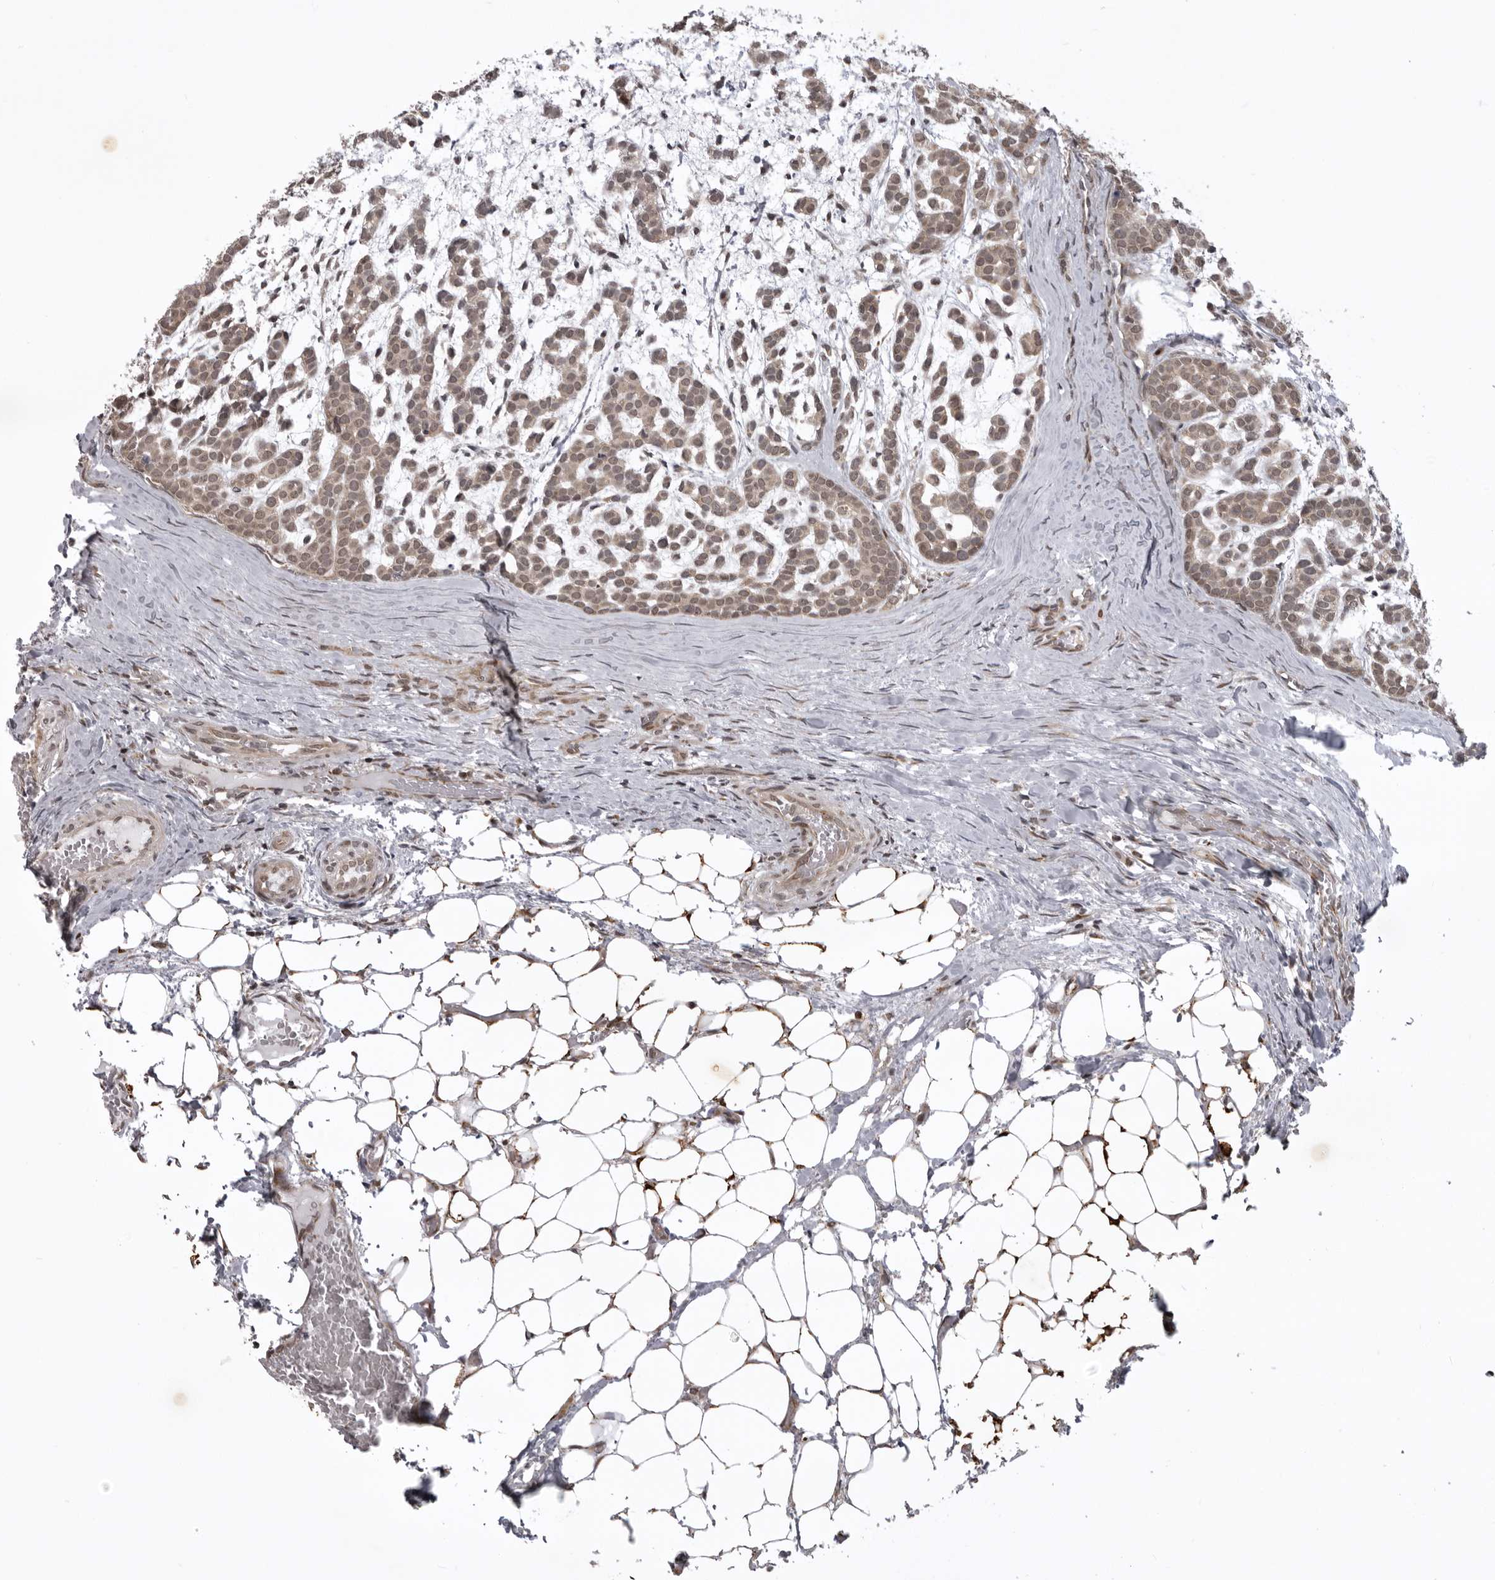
{"staining": {"intensity": "weak", "quantity": ">75%", "location": "cytoplasmic/membranous,nuclear"}, "tissue": "head and neck cancer", "cell_type": "Tumor cells", "image_type": "cancer", "snomed": [{"axis": "morphology", "description": "Adenocarcinoma, NOS"}, {"axis": "morphology", "description": "Adenoma, NOS"}, {"axis": "topography", "description": "Head-Neck"}], "caption": "Weak cytoplasmic/membranous and nuclear protein positivity is identified in about >75% of tumor cells in adenocarcinoma (head and neck). The staining was performed using DAB, with brown indicating positive protein expression. Nuclei are stained blue with hematoxylin.", "gene": "C1orf109", "patient": {"sex": "female", "age": 55}}